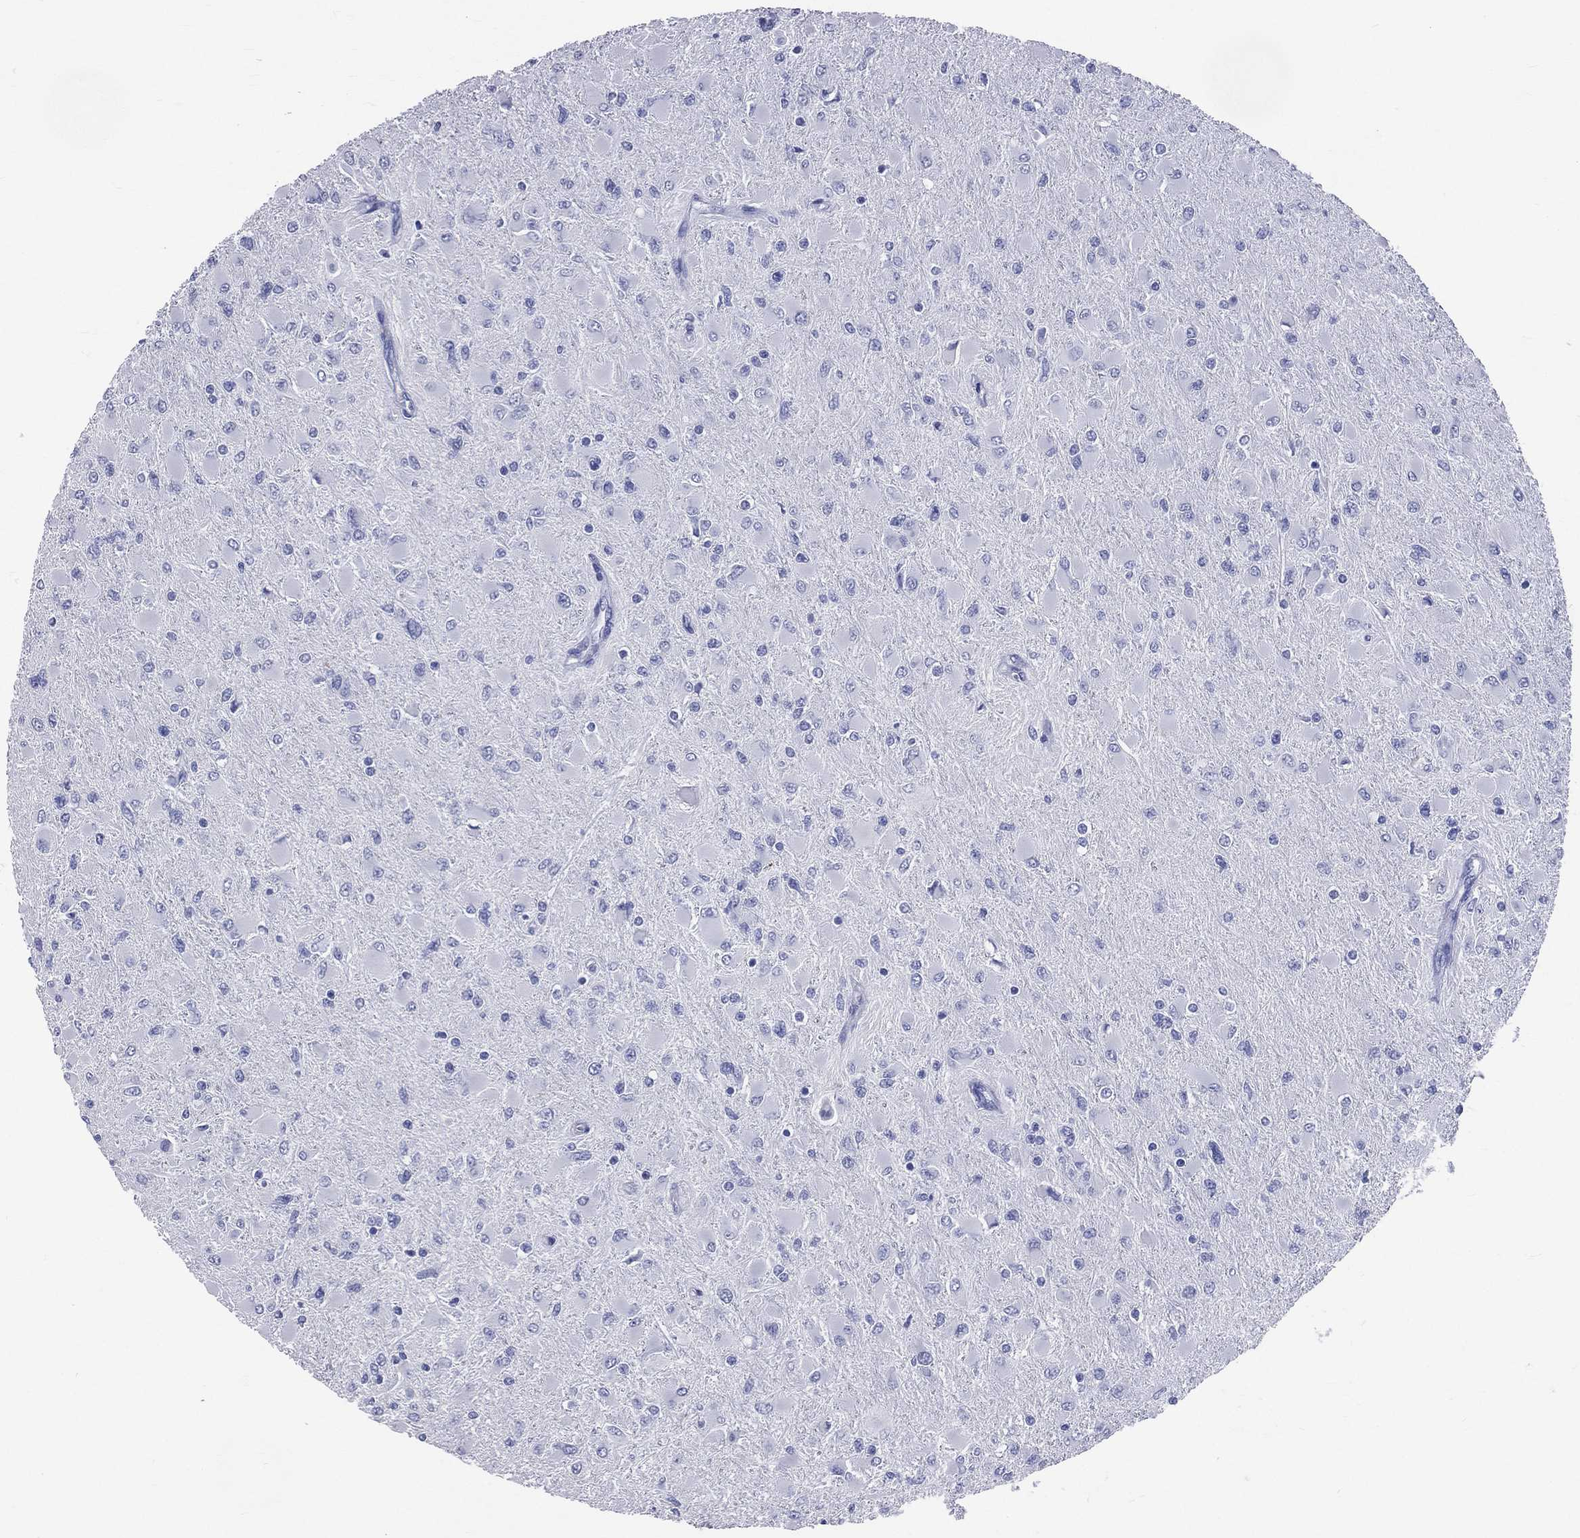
{"staining": {"intensity": "negative", "quantity": "none", "location": "none"}, "tissue": "glioma", "cell_type": "Tumor cells", "image_type": "cancer", "snomed": [{"axis": "morphology", "description": "Glioma, malignant, High grade"}, {"axis": "topography", "description": "Cerebral cortex"}], "caption": "Protein analysis of high-grade glioma (malignant) displays no significant expression in tumor cells. Brightfield microscopy of immunohistochemistry (IHC) stained with DAB (3,3'-diaminobenzidine) (brown) and hematoxylin (blue), captured at high magnification.", "gene": "PGLYRP1", "patient": {"sex": "female", "age": 36}}